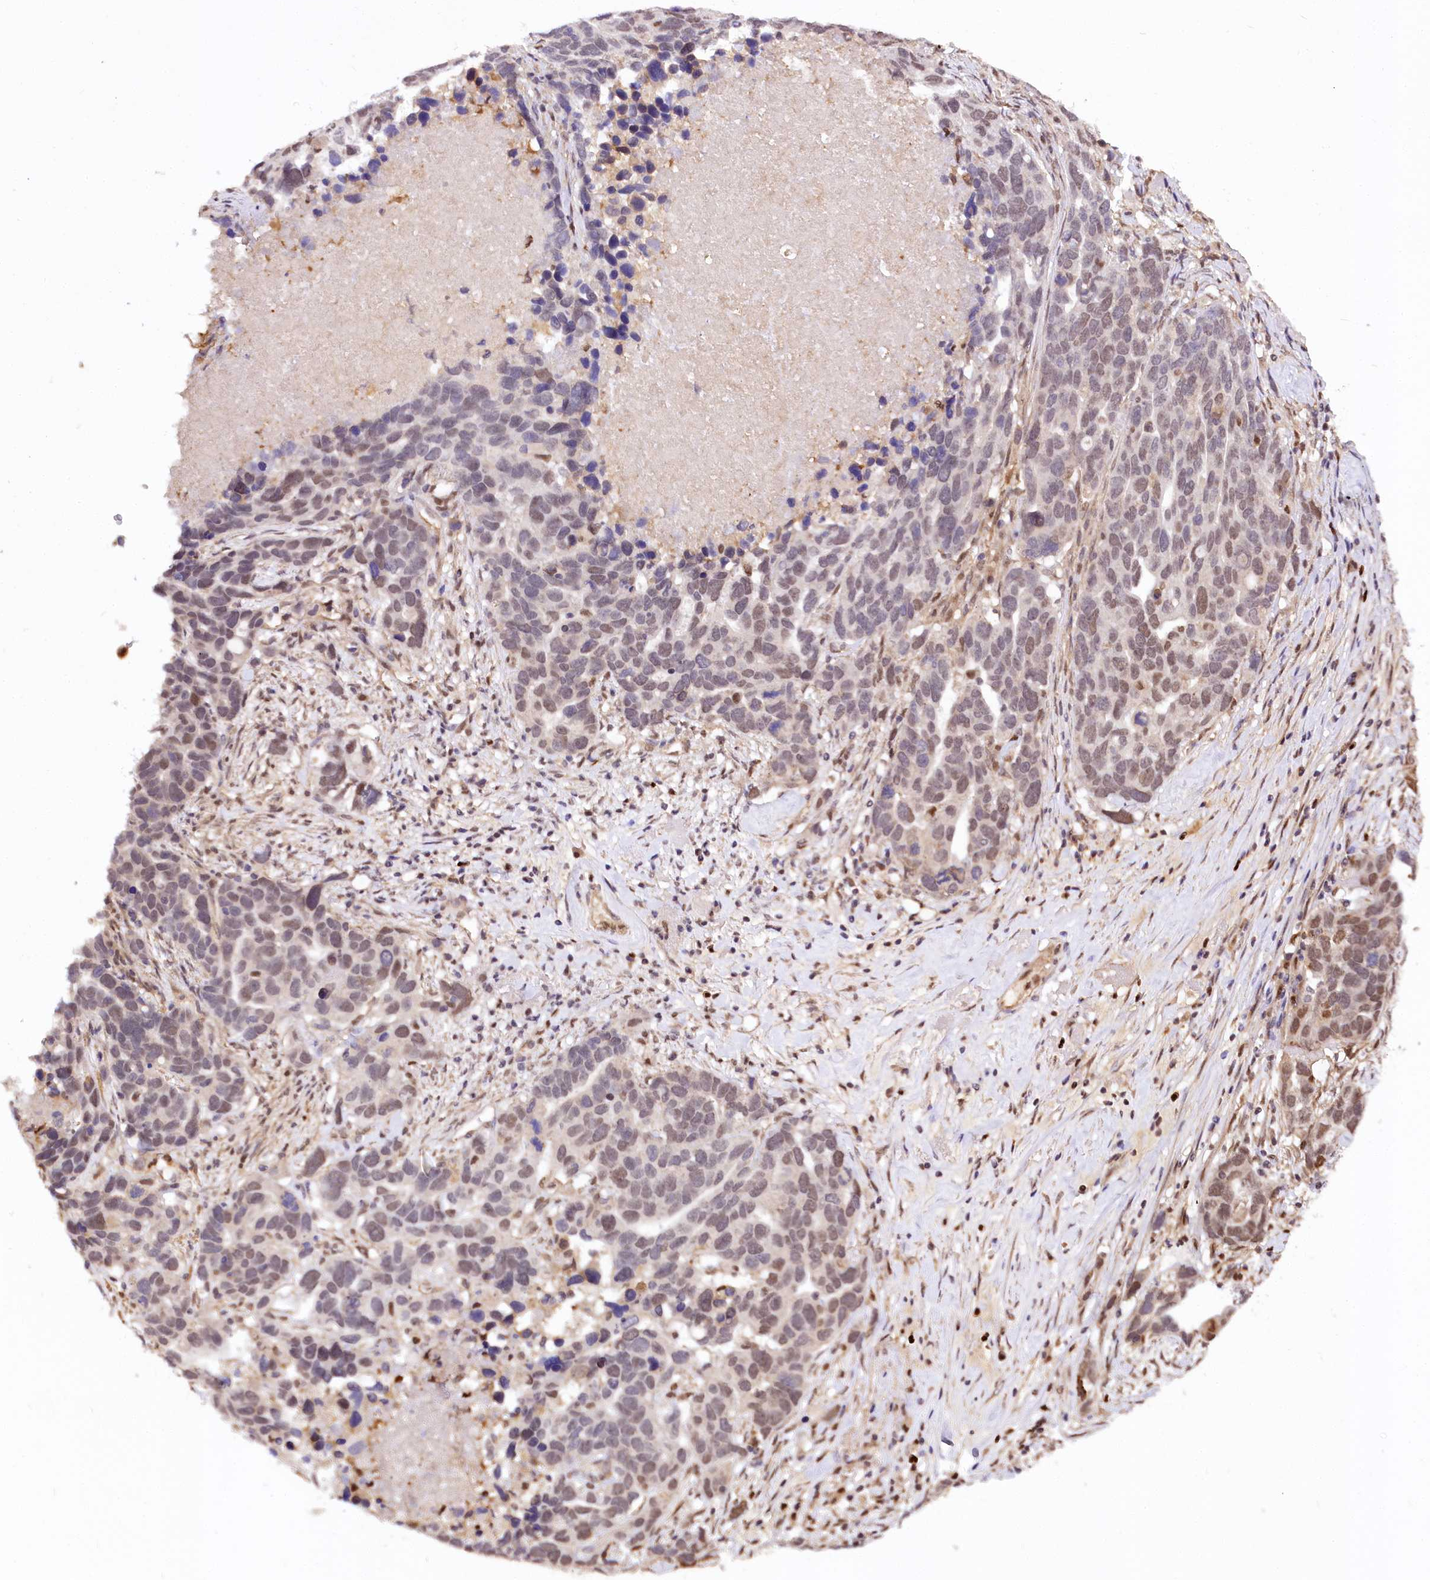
{"staining": {"intensity": "weak", "quantity": "25%-75%", "location": "nuclear"}, "tissue": "ovarian cancer", "cell_type": "Tumor cells", "image_type": "cancer", "snomed": [{"axis": "morphology", "description": "Cystadenocarcinoma, serous, NOS"}, {"axis": "topography", "description": "Ovary"}], "caption": "Tumor cells exhibit low levels of weak nuclear positivity in approximately 25%-75% of cells in human ovarian cancer.", "gene": "GNL3L", "patient": {"sex": "female", "age": 54}}